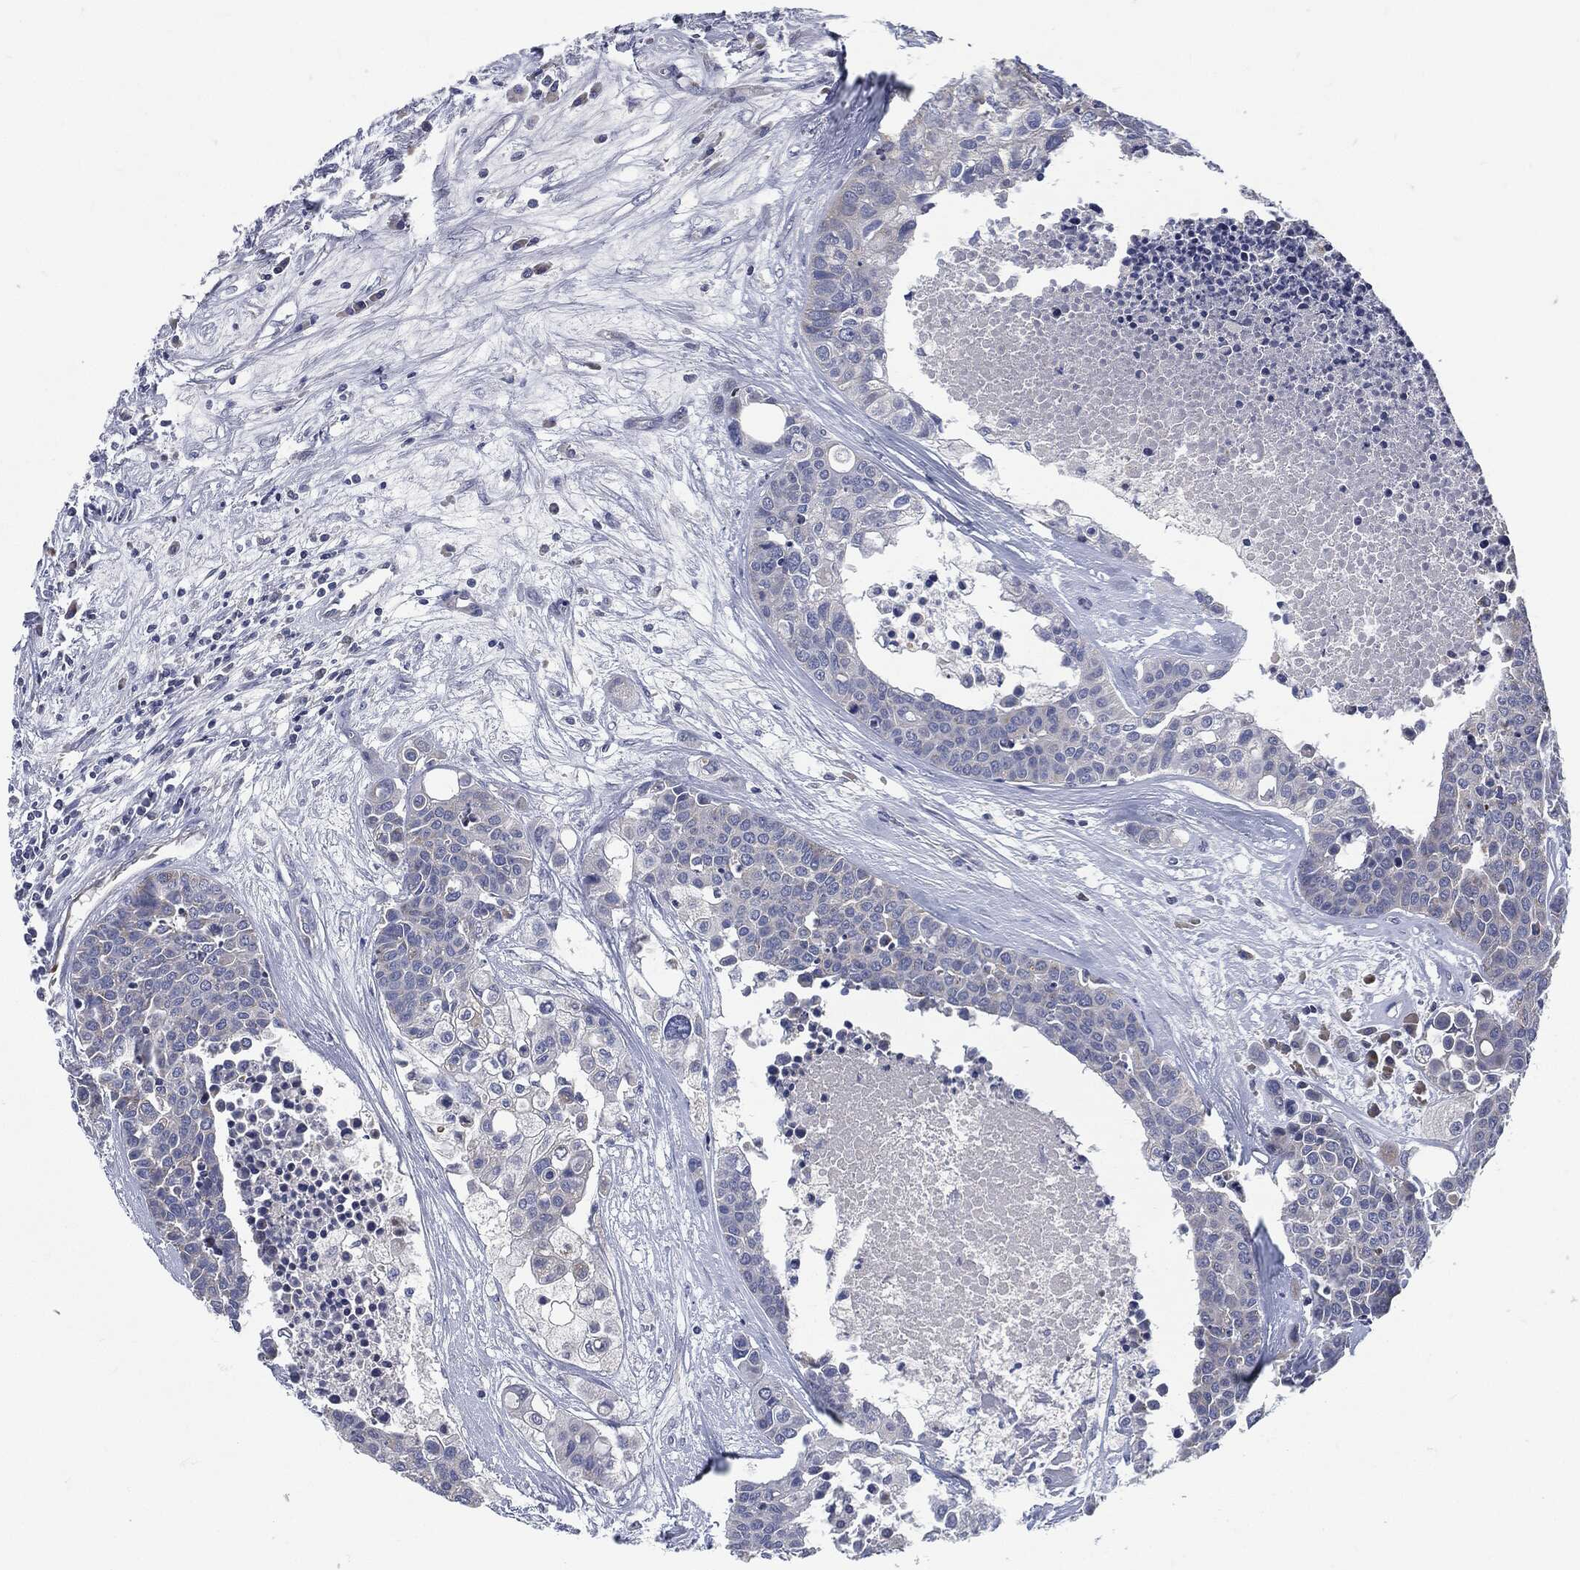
{"staining": {"intensity": "negative", "quantity": "none", "location": "none"}, "tissue": "carcinoid", "cell_type": "Tumor cells", "image_type": "cancer", "snomed": [{"axis": "morphology", "description": "Carcinoid, malignant, NOS"}, {"axis": "topography", "description": "Colon"}], "caption": "IHC image of human malignant carcinoid stained for a protein (brown), which shows no staining in tumor cells. The staining is performed using DAB brown chromogen with nuclei counter-stained in using hematoxylin.", "gene": "SIGLEC9", "patient": {"sex": "male", "age": 81}}